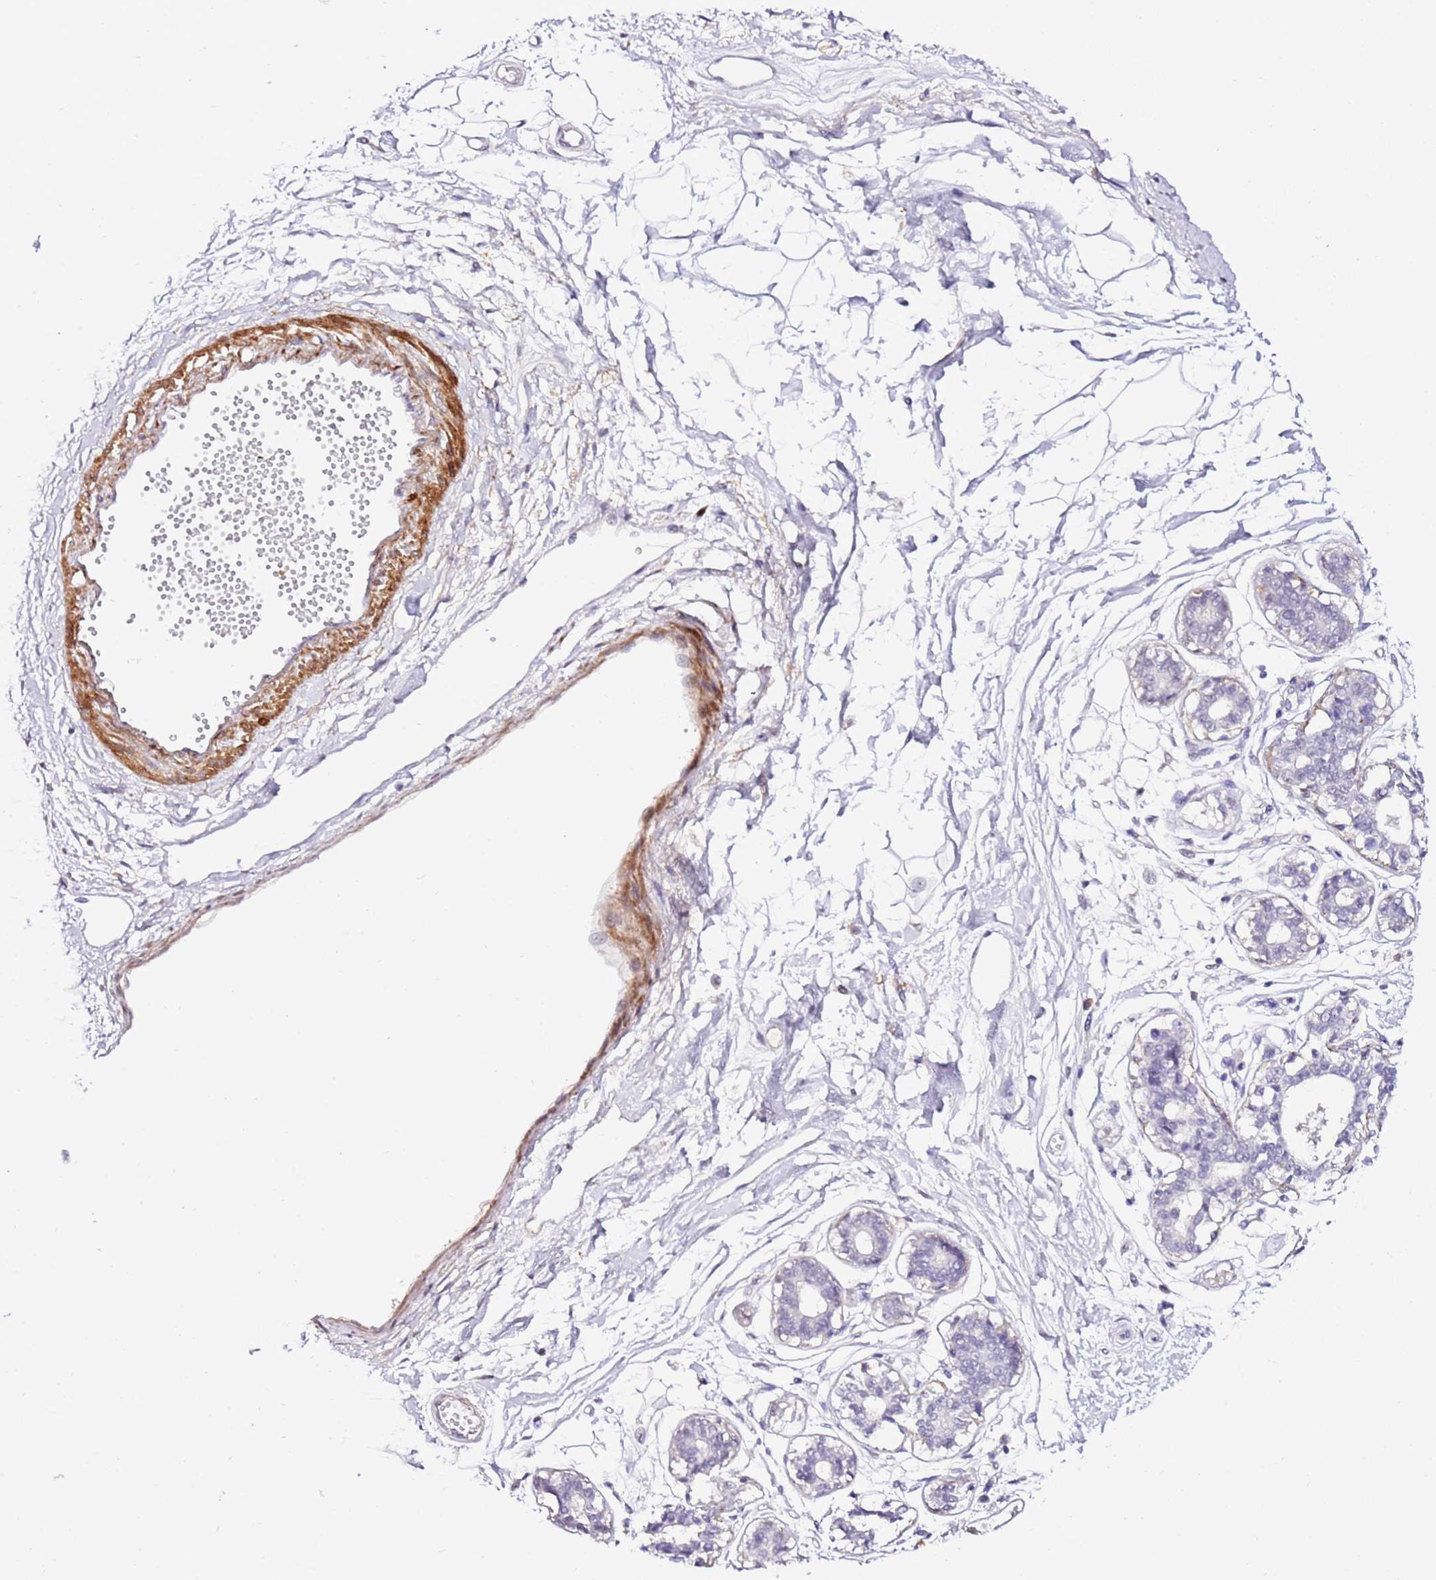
{"staining": {"intensity": "negative", "quantity": "none", "location": "none"}, "tissue": "breast", "cell_type": "Adipocytes", "image_type": "normal", "snomed": [{"axis": "morphology", "description": "Normal tissue, NOS"}, {"axis": "topography", "description": "Breast"}], "caption": "Protein analysis of normal breast reveals no significant expression in adipocytes. The staining was performed using DAB (3,3'-diaminobenzidine) to visualize the protein expression in brown, while the nuclei were stained in blue with hematoxylin (Magnification: 20x).", "gene": "ART5", "patient": {"sex": "female", "age": 45}}